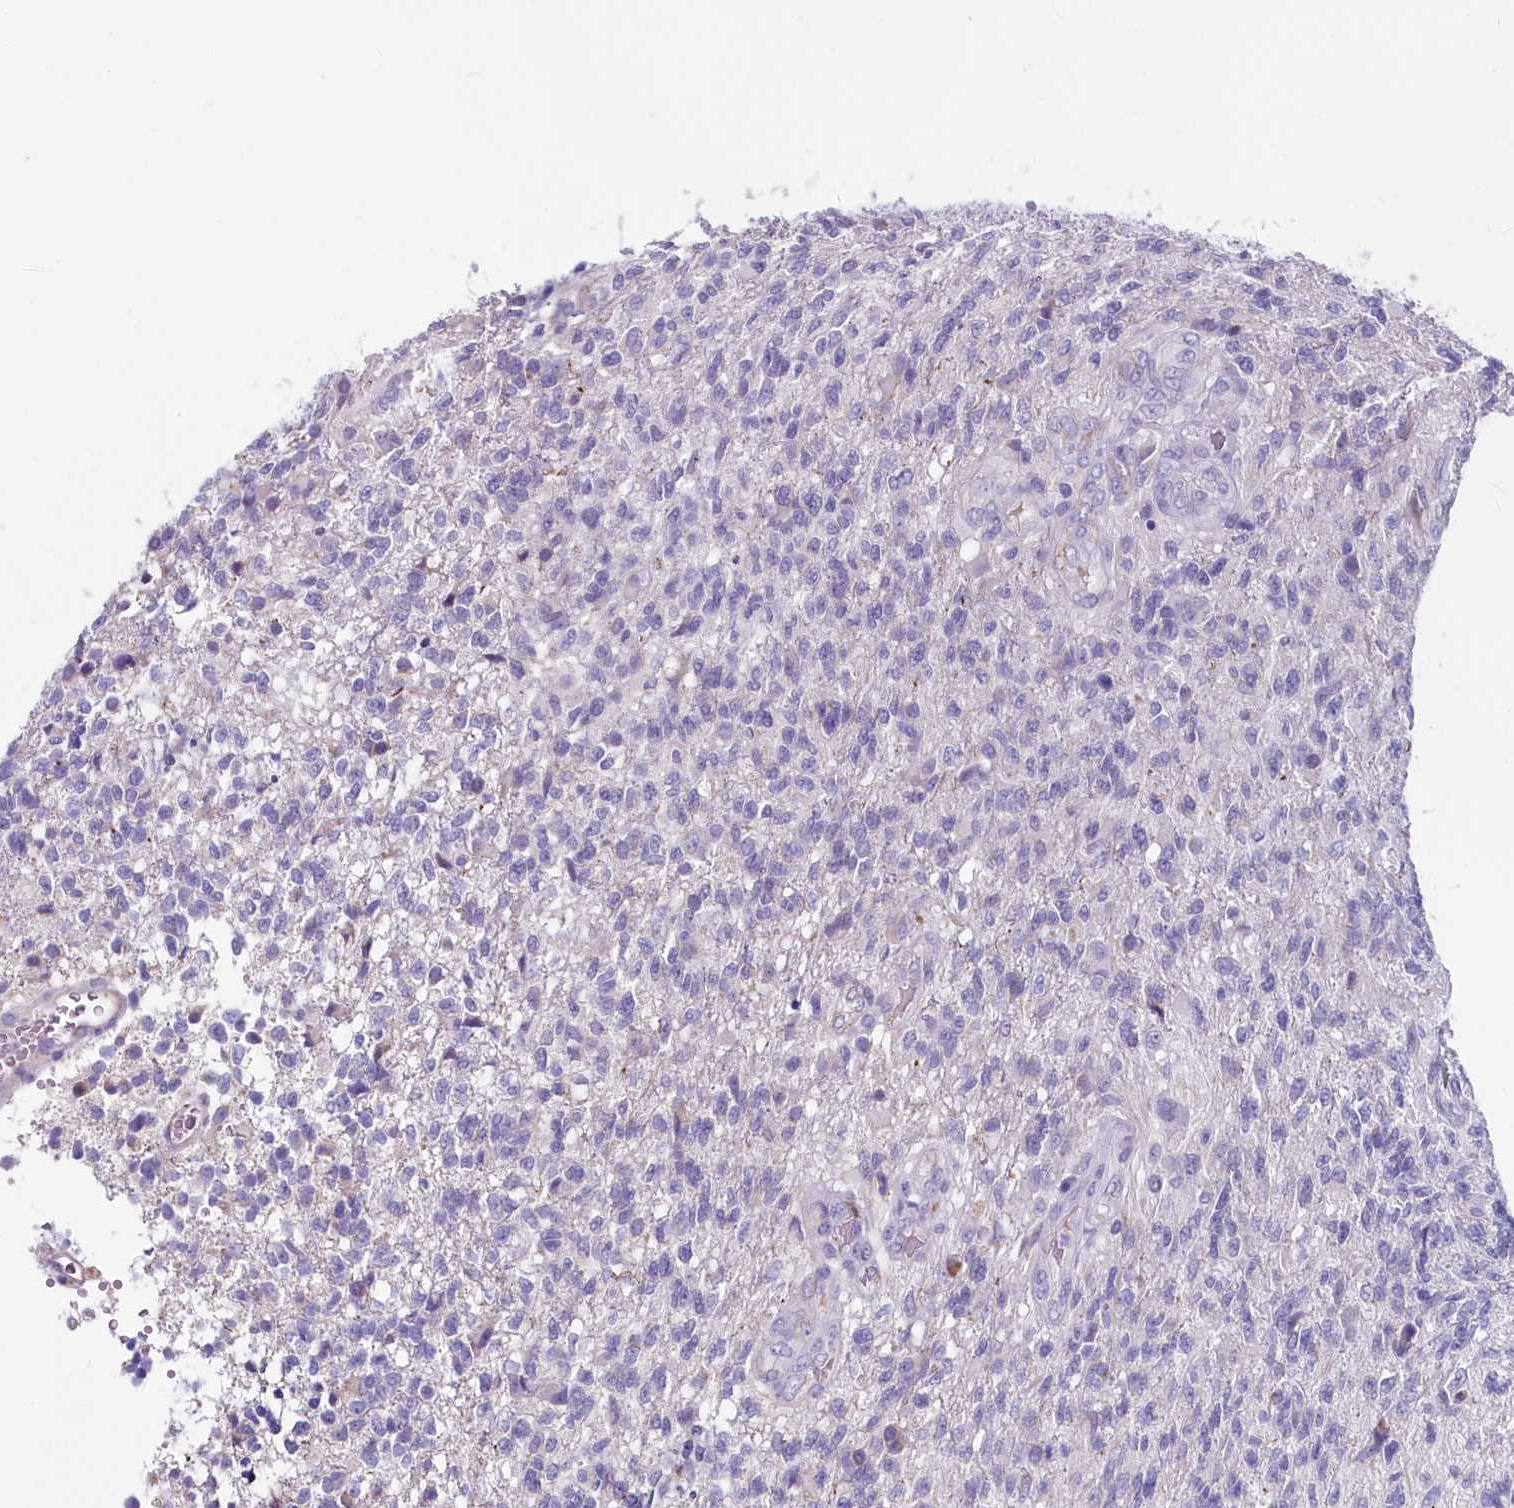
{"staining": {"intensity": "negative", "quantity": "none", "location": "none"}, "tissue": "glioma", "cell_type": "Tumor cells", "image_type": "cancer", "snomed": [{"axis": "morphology", "description": "Glioma, malignant, High grade"}, {"axis": "topography", "description": "Brain"}], "caption": "Immunohistochemistry (IHC) image of neoplastic tissue: human malignant glioma (high-grade) stained with DAB (3,3'-diaminobenzidine) displays no significant protein staining in tumor cells.", "gene": "INSC", "patient": {"sex": "male", "age": 56}}